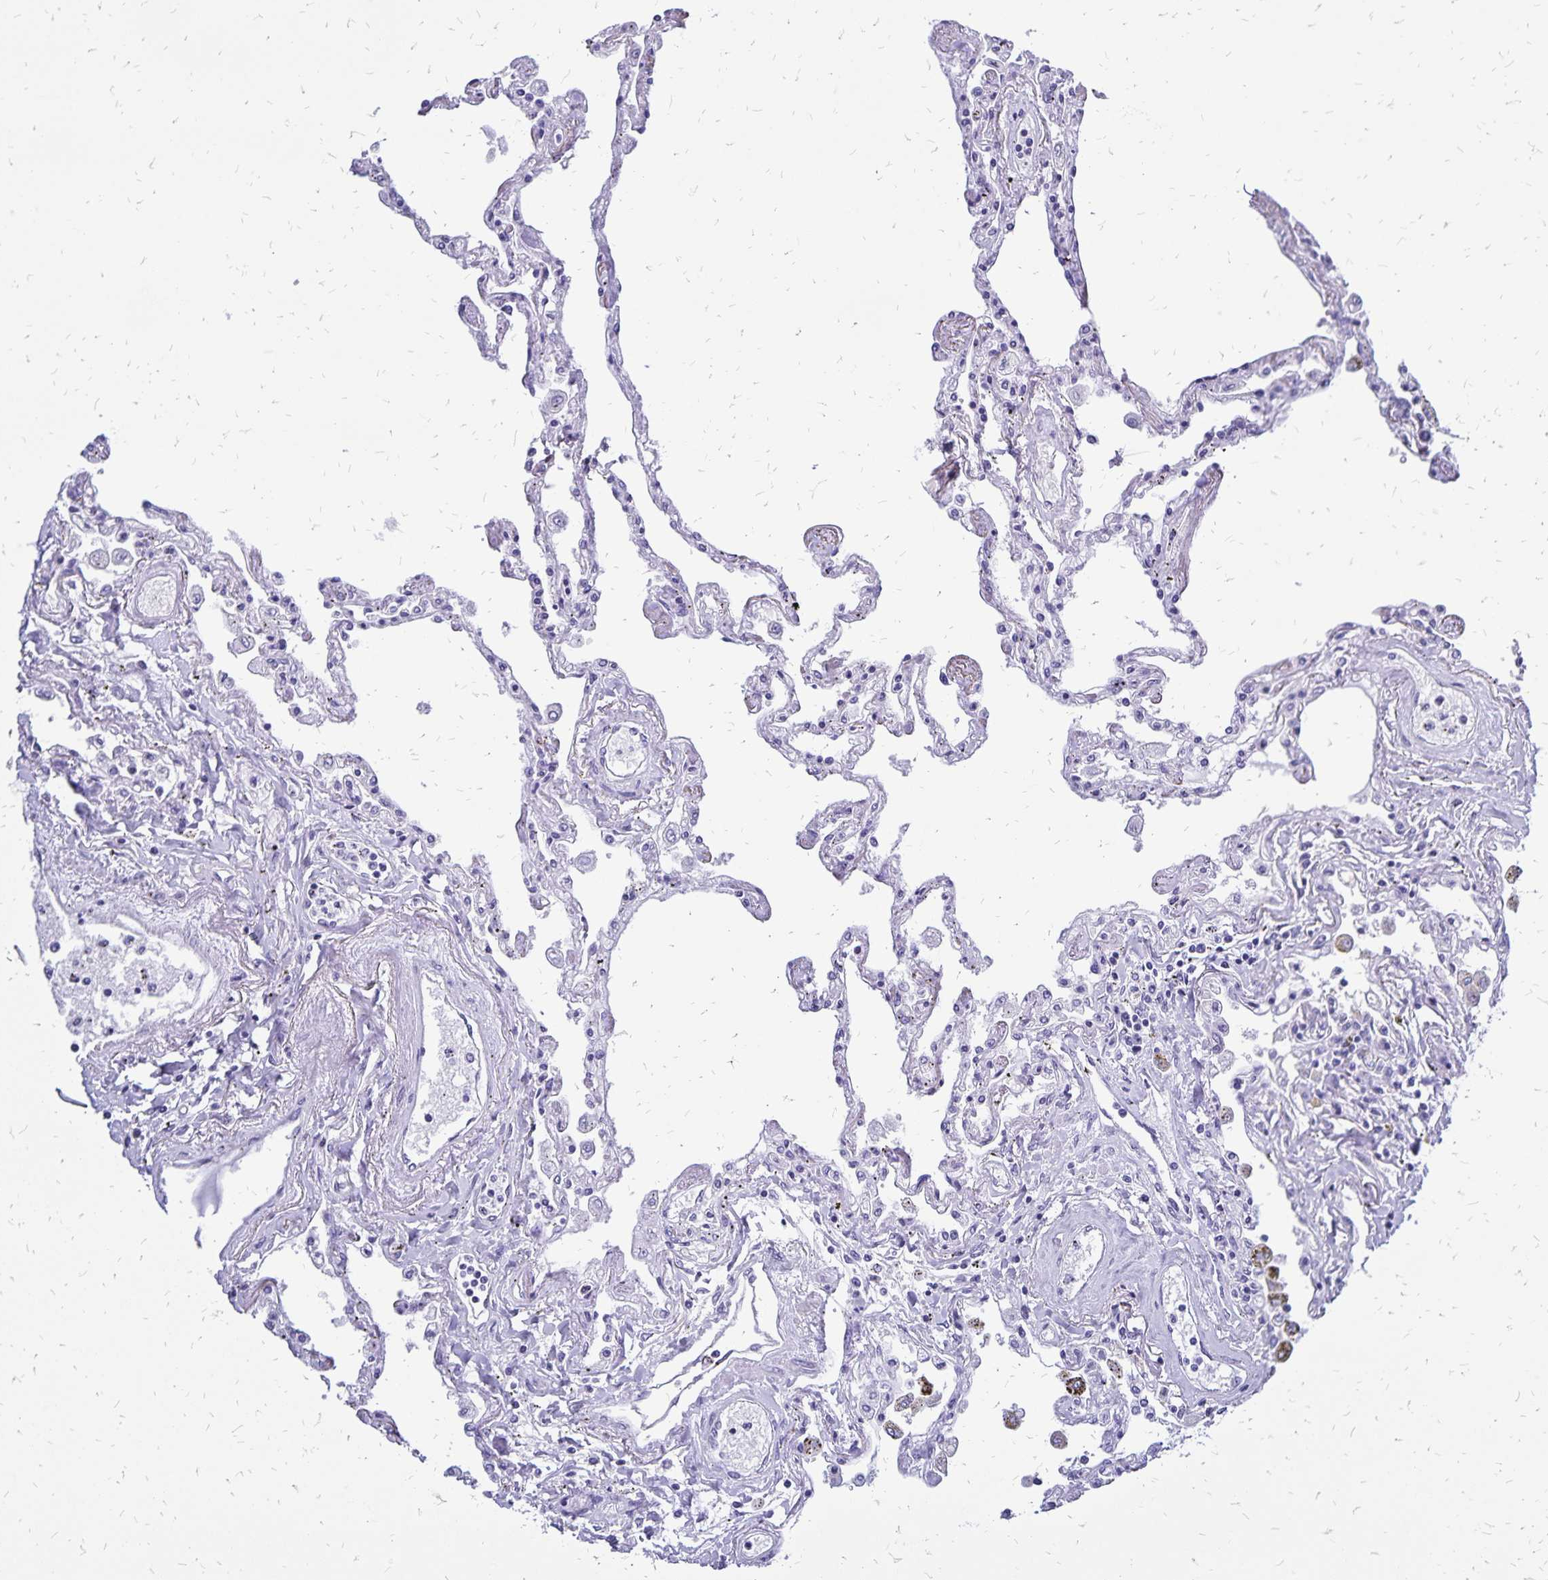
{"staining": {"intensity": "negative", "quantity": "none", "location": "none"}, "tissue": "lung", "cell_type": "Alveolar cells", "image_type": "normal", "snomed": [{"axis": "morphology", "description": "Normal tissue, NOS"}, {"axis": "morphology", "description": "Adenocarcinoma, NOS"}, {"axis": "topography", "description": "Cartilage tissue"}, {"axis": "topography", "description": "Lung"}], "caption": "Alveolar cells are negative for protein expression in unremarkable human lung.", "gene": "HMGB3", "patient": {"sex": "female", "age": 67}}